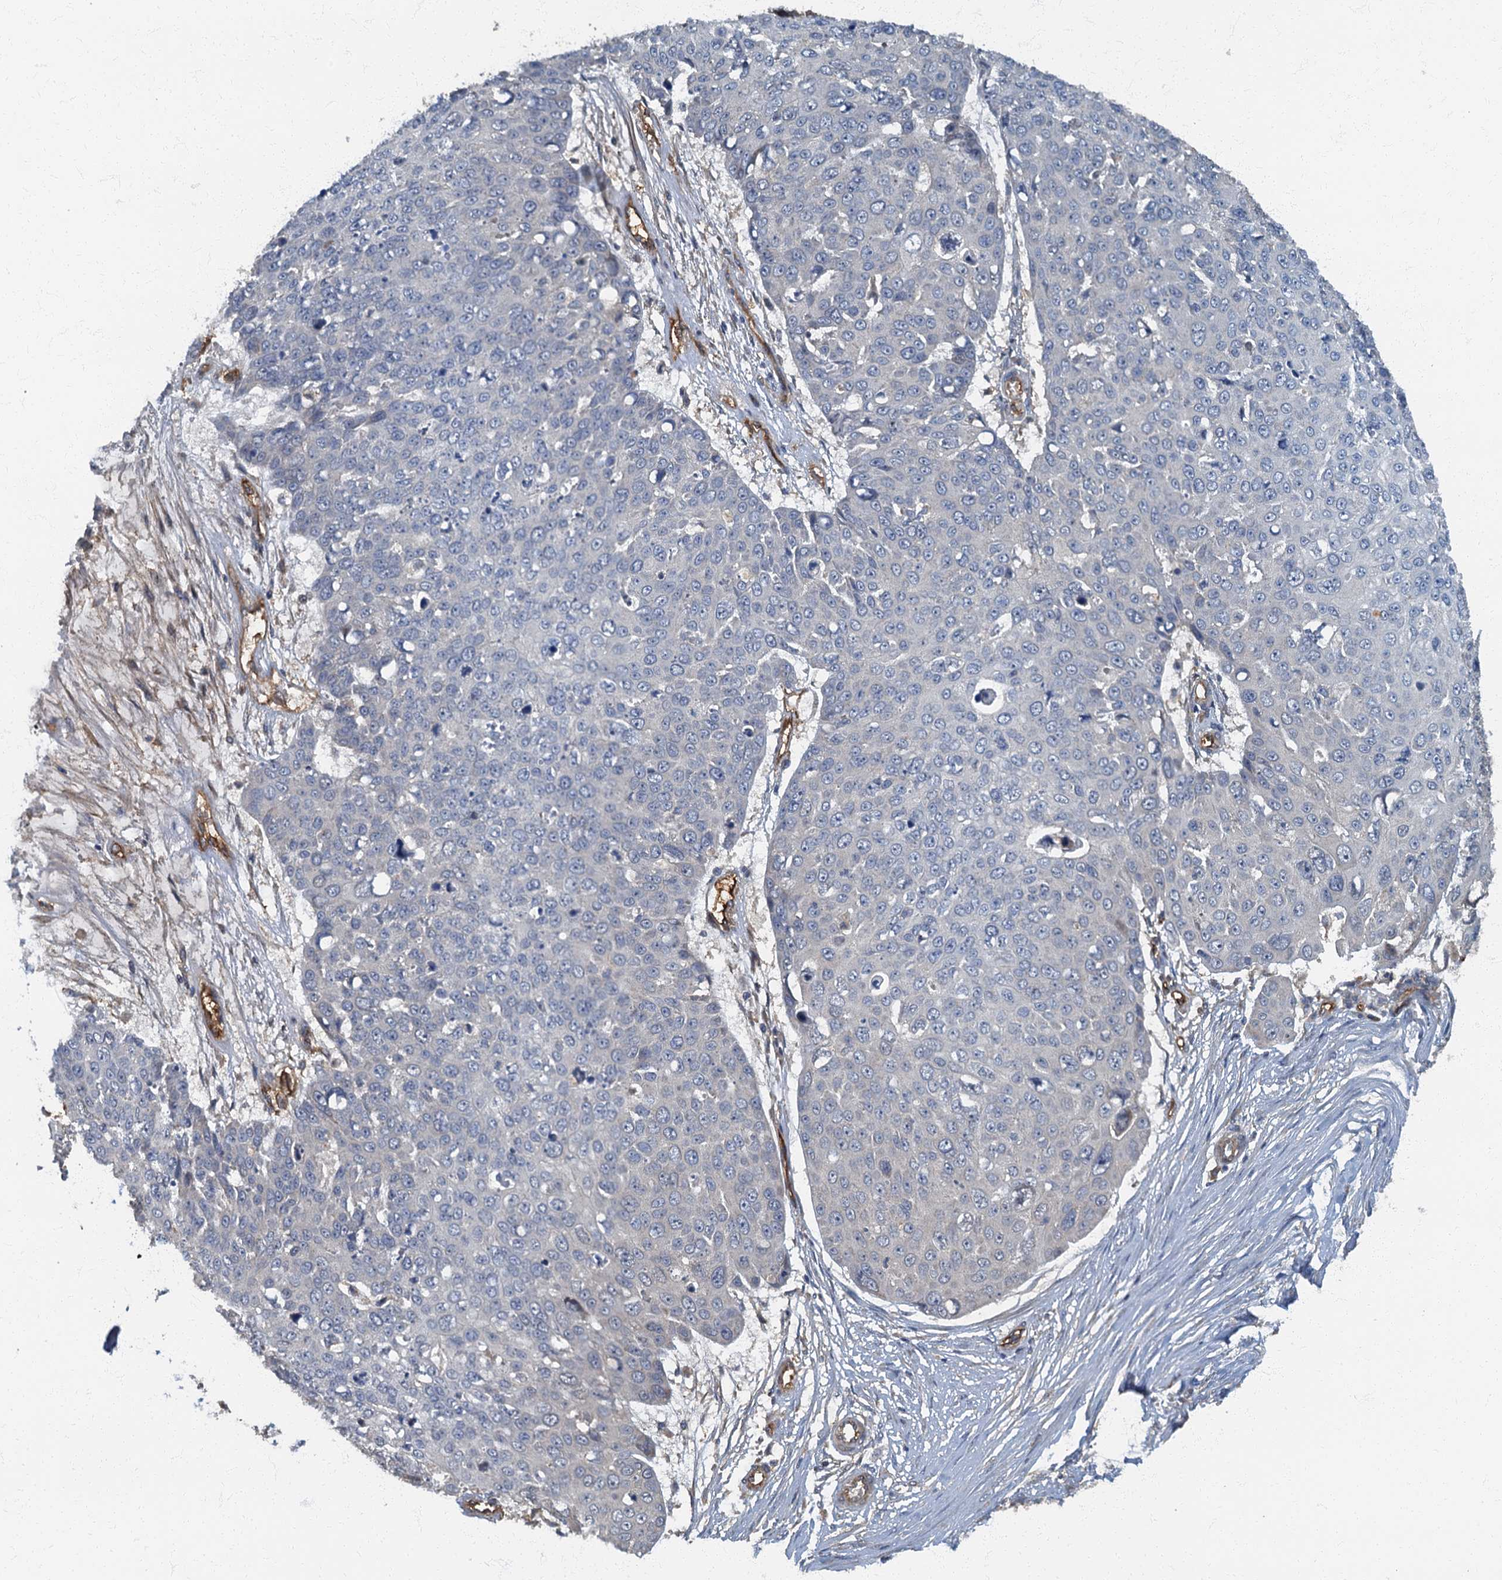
{"staining": {"intensity": "negative", "quantity": "none", "location": "none"}, "tissue": "skin cancer", "cell_type": "Tumor cells", "image_type": "cancer", "snomed": [{"axis": "morphology", "description": "Squamous cell carcinoma, NOS"}, {"axis": "topography", "description": "Skin"}], "caption": "Immunohistochemistry of human skin cancer demonstrates no positivity in tumor cells.", "gene": "ARL11", "patient": {"sex": "male", "age": 71}}